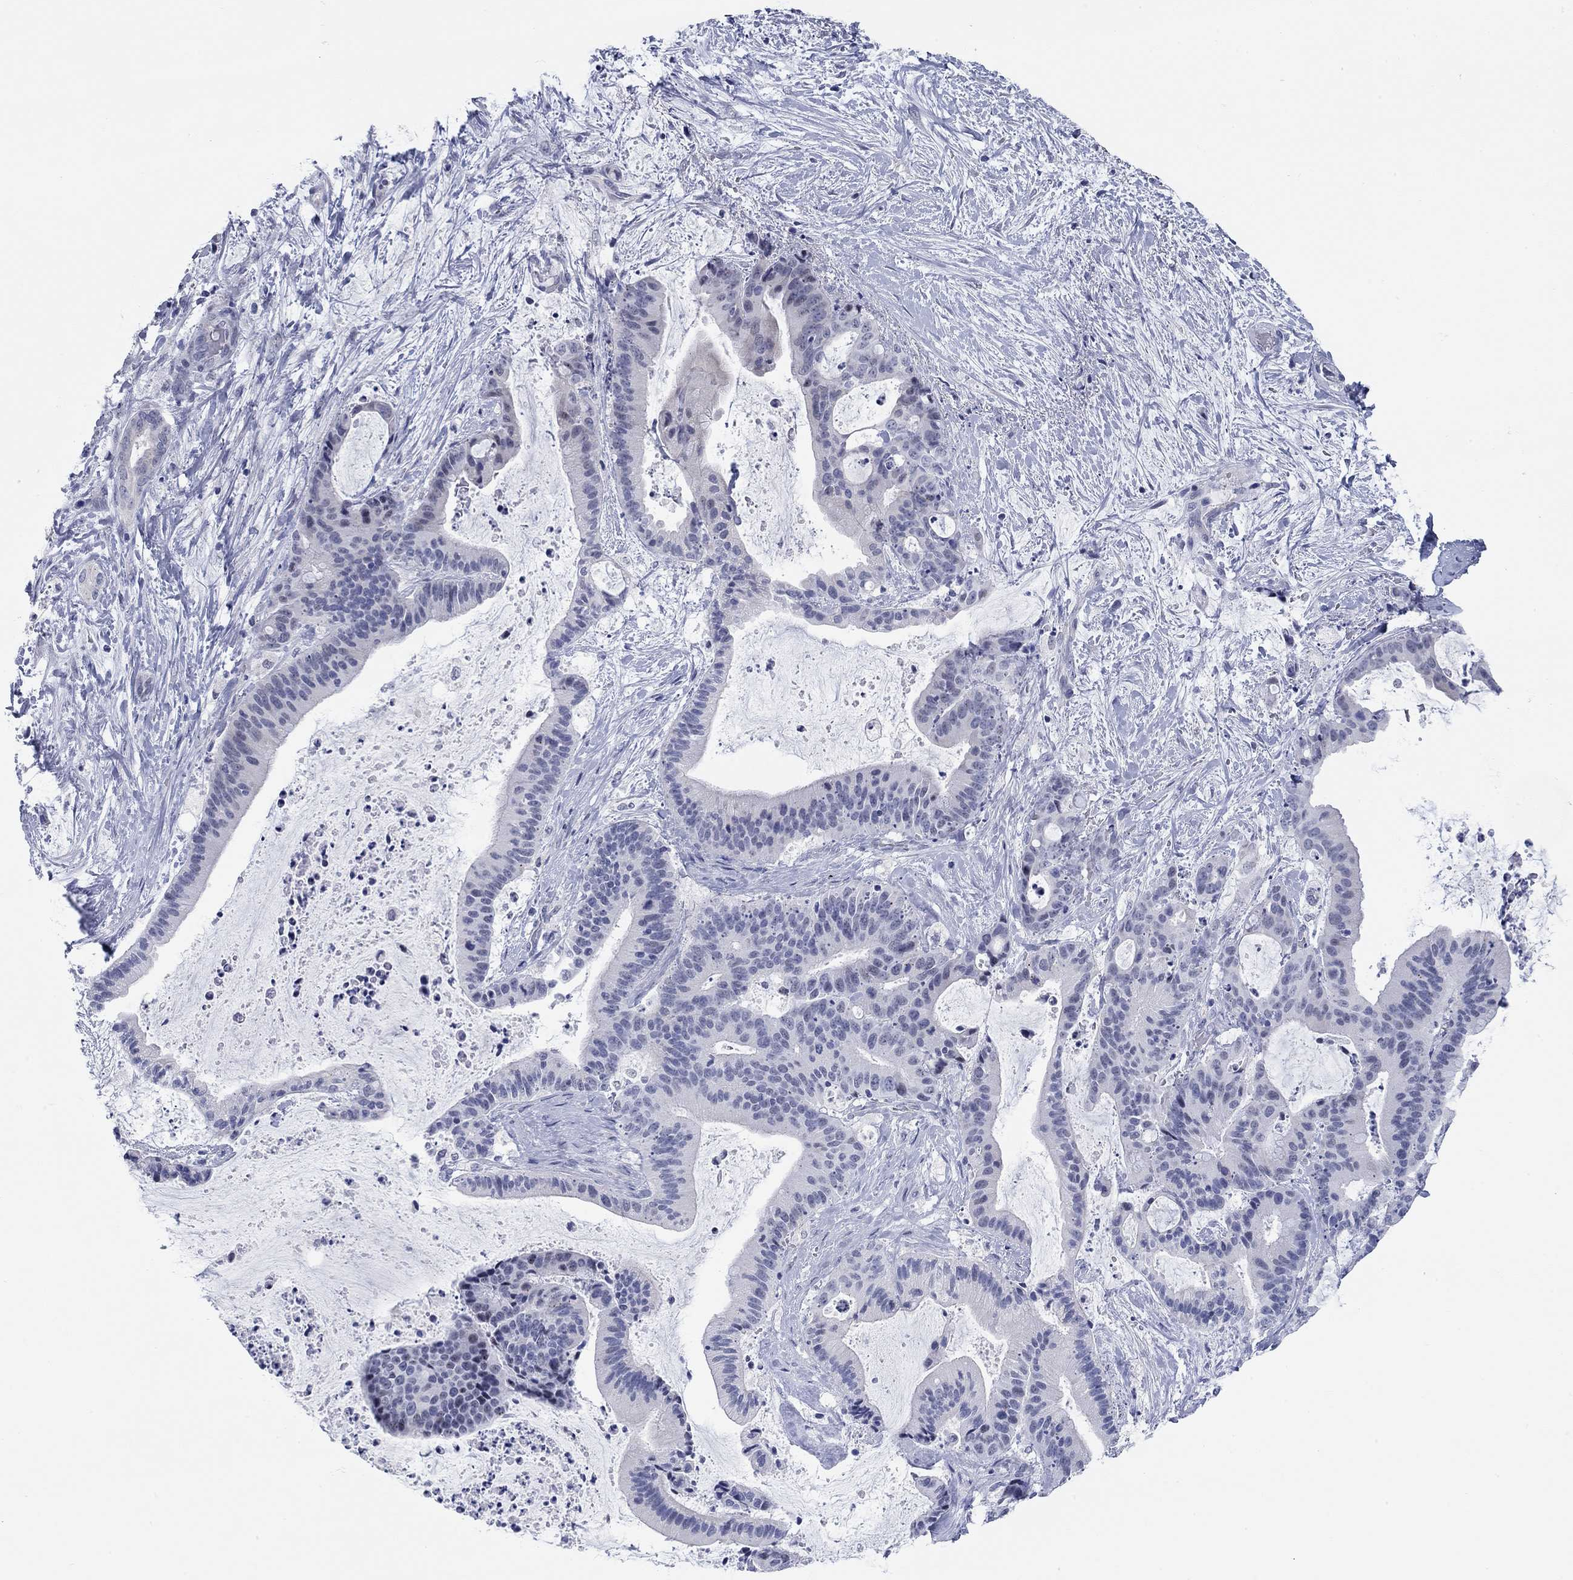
{"staining": {"intensity": "negative", "quantity": "none", "location": "none"}, "tissue": "liver cancer", "cell_type": "Tumor cells", "image_type": "cancer", "snomed": [{"axis": "morphology", "description": "Cholangiocarcinoma"}, {"axis": "topography", "description": "Liver"}], "caption": "High magnification brightfield microscopy of liver cholangiocarcinoma stained with DAB (brown) and counterstained with hematoxylin (blue): tumor cells show no significant positivity.", "gene": "WASF3", "patient": {"sex": "female", "age": 73}}